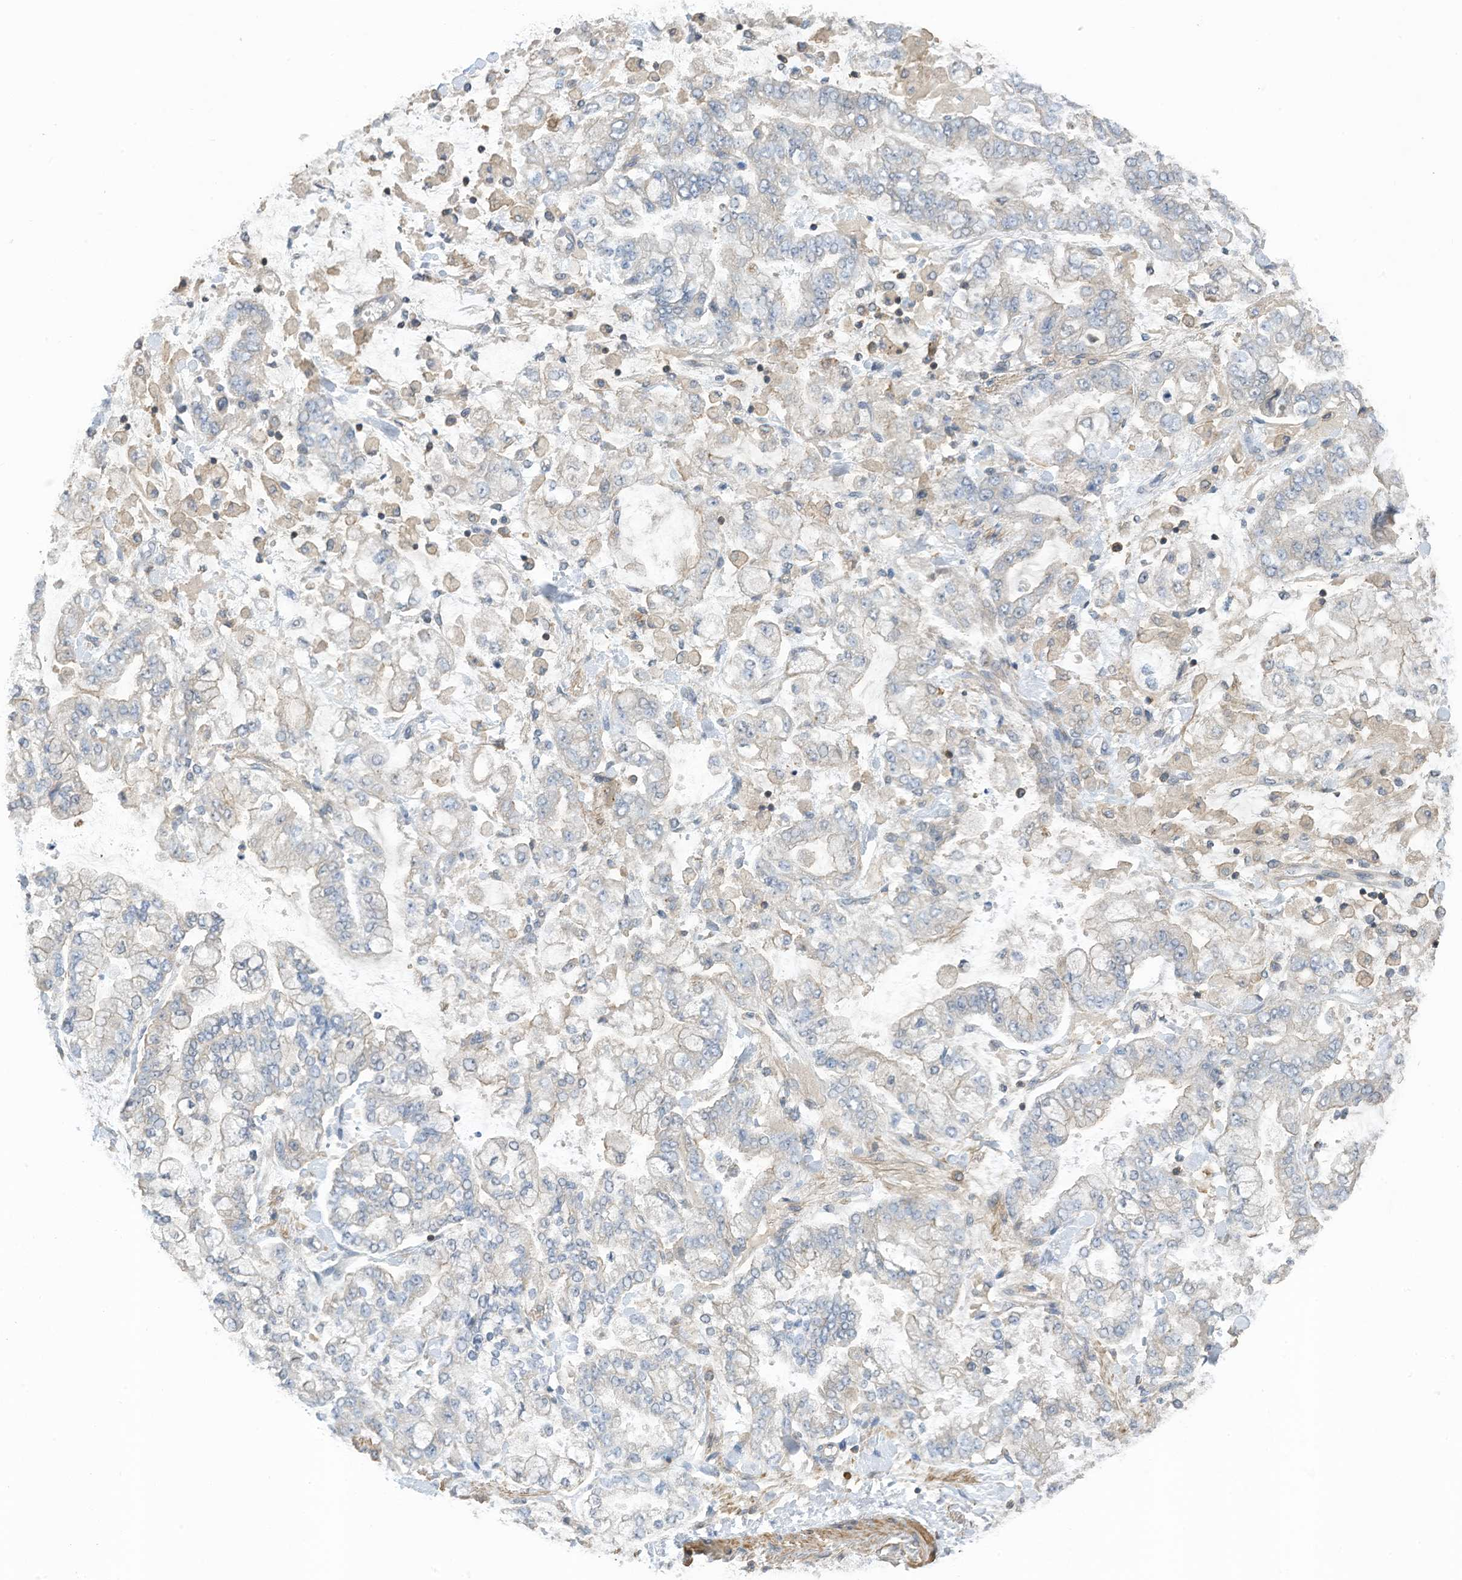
{"staining": {"intensity": "negative", "quantity": "none", "location": "none"}, "tissue": "stomach cancer", "cell_type": "Tumor cells", "image_type": "cancer", "snomed": [{"axis": "morphology", "description": "Normal tissue, NOS"}, {"axis": "morphology", "description": "Adenocarcinoma, NOS"}, {"axis": "topography", "description": "Stomach, upper"}, {"axis": "topography", "description": "Stomach"}], "caption": "Histopathology image shows no significant protein staining in tumor cells of stomach cancer. (Stains: DAB (3,3'-diaminobenzidine) IHC with hematoxylin counter stain, Microscopy: brightfield microscopy at high magnification).", "gene": "SLFN14", "patient": {"sex": "male", "age": 76}}